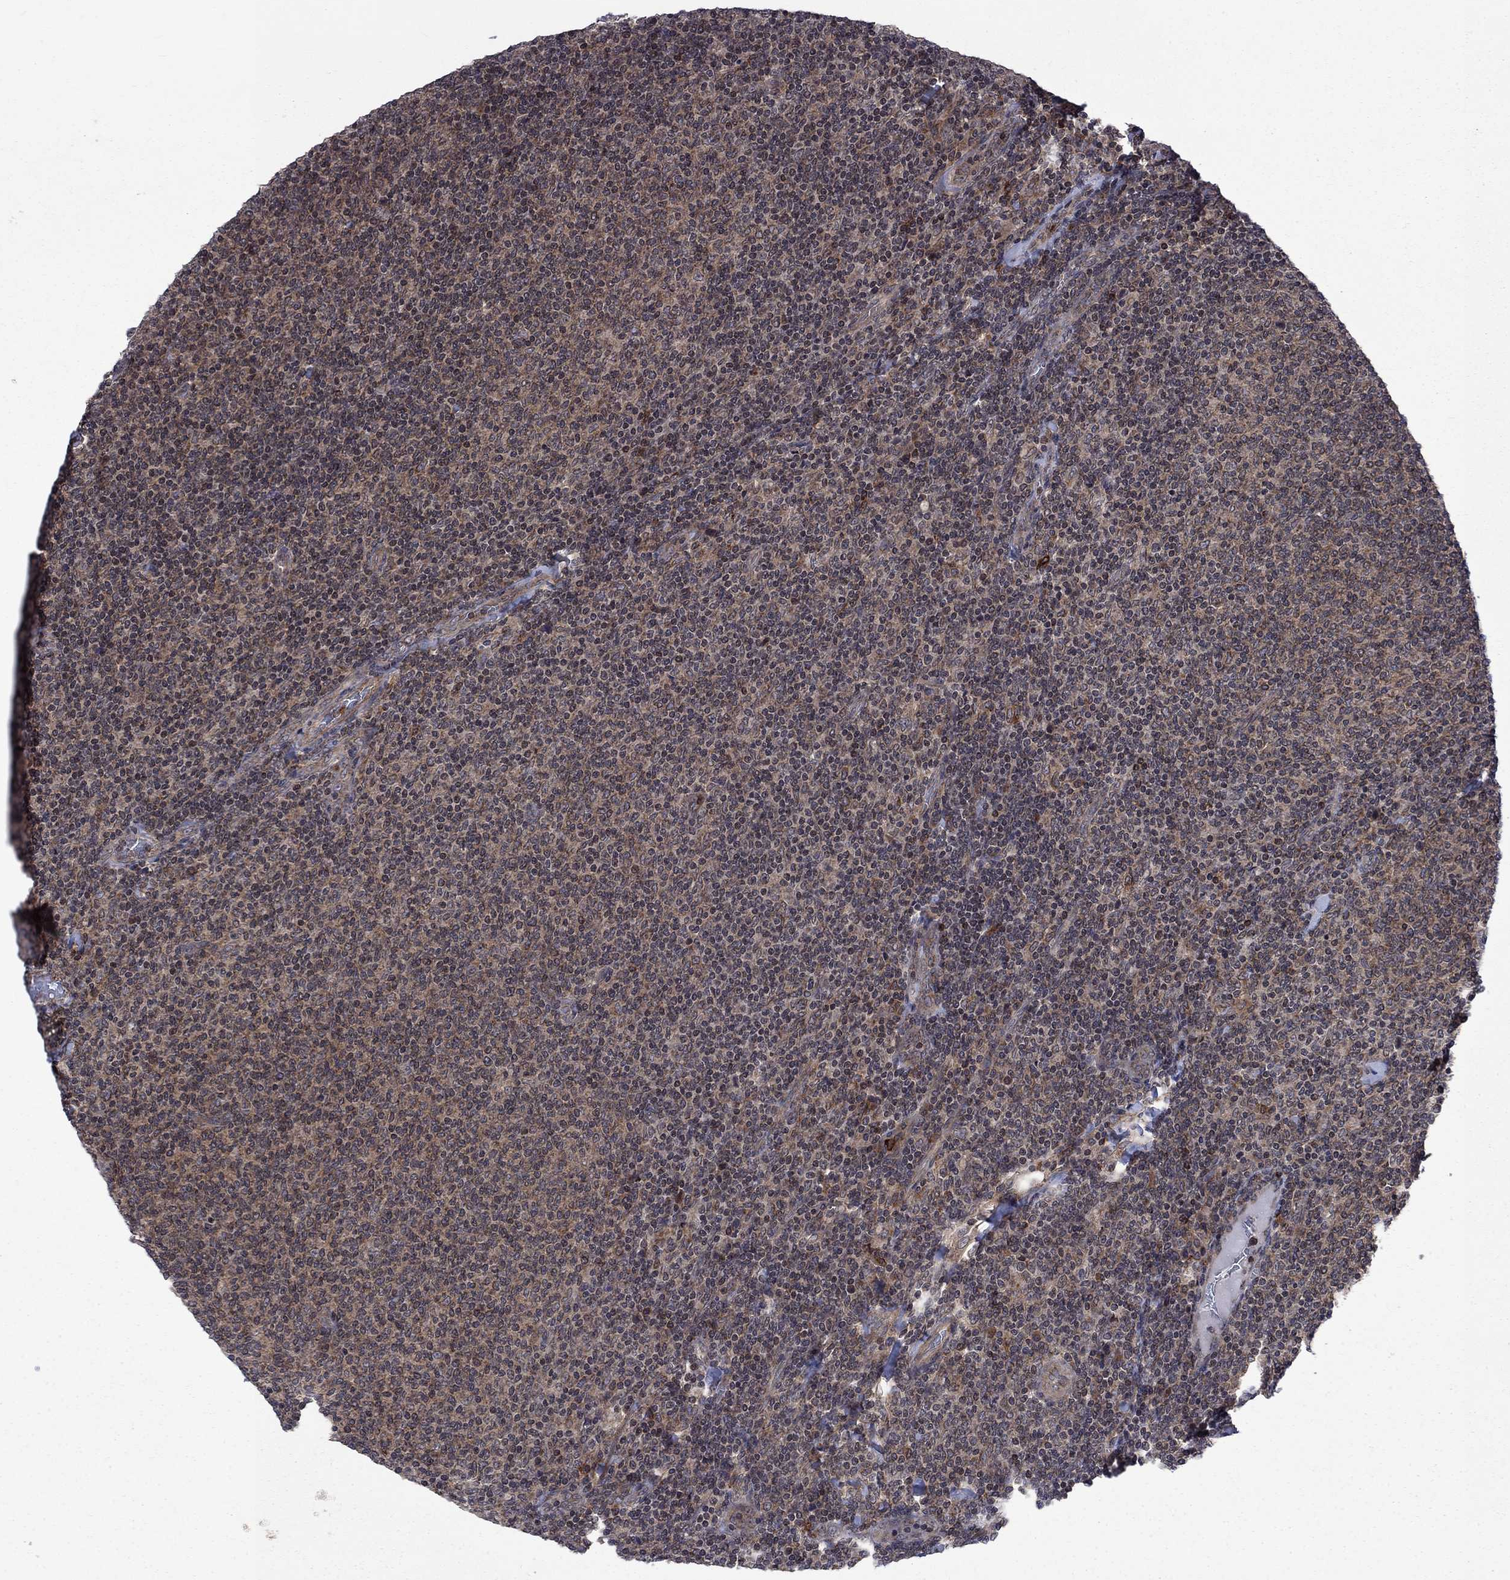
{"staining": {"intensity": "negative", "quantity": "none", "location": "none"}, "tissue": "lymphoma", "cell_type": "Tumor cells", "image_type": "cancer", "snomed": [{"axis": "morphology", "description": "Malignant lymphoma, non-Hodgkin's type, Low grade"}, {"axis": "topography", "description": "Lymph node"}], "caption": "An image of lymphoma stained for a protein displays no brown staining in tumor cells. Brightfield microscopy of immunohistochemistry (IHC) stained with DAB (brown) and hematoxylin (blue), captured at high magnification.", "gene": "TMEM33", "patient": {"sex": "male", "age": 52}}